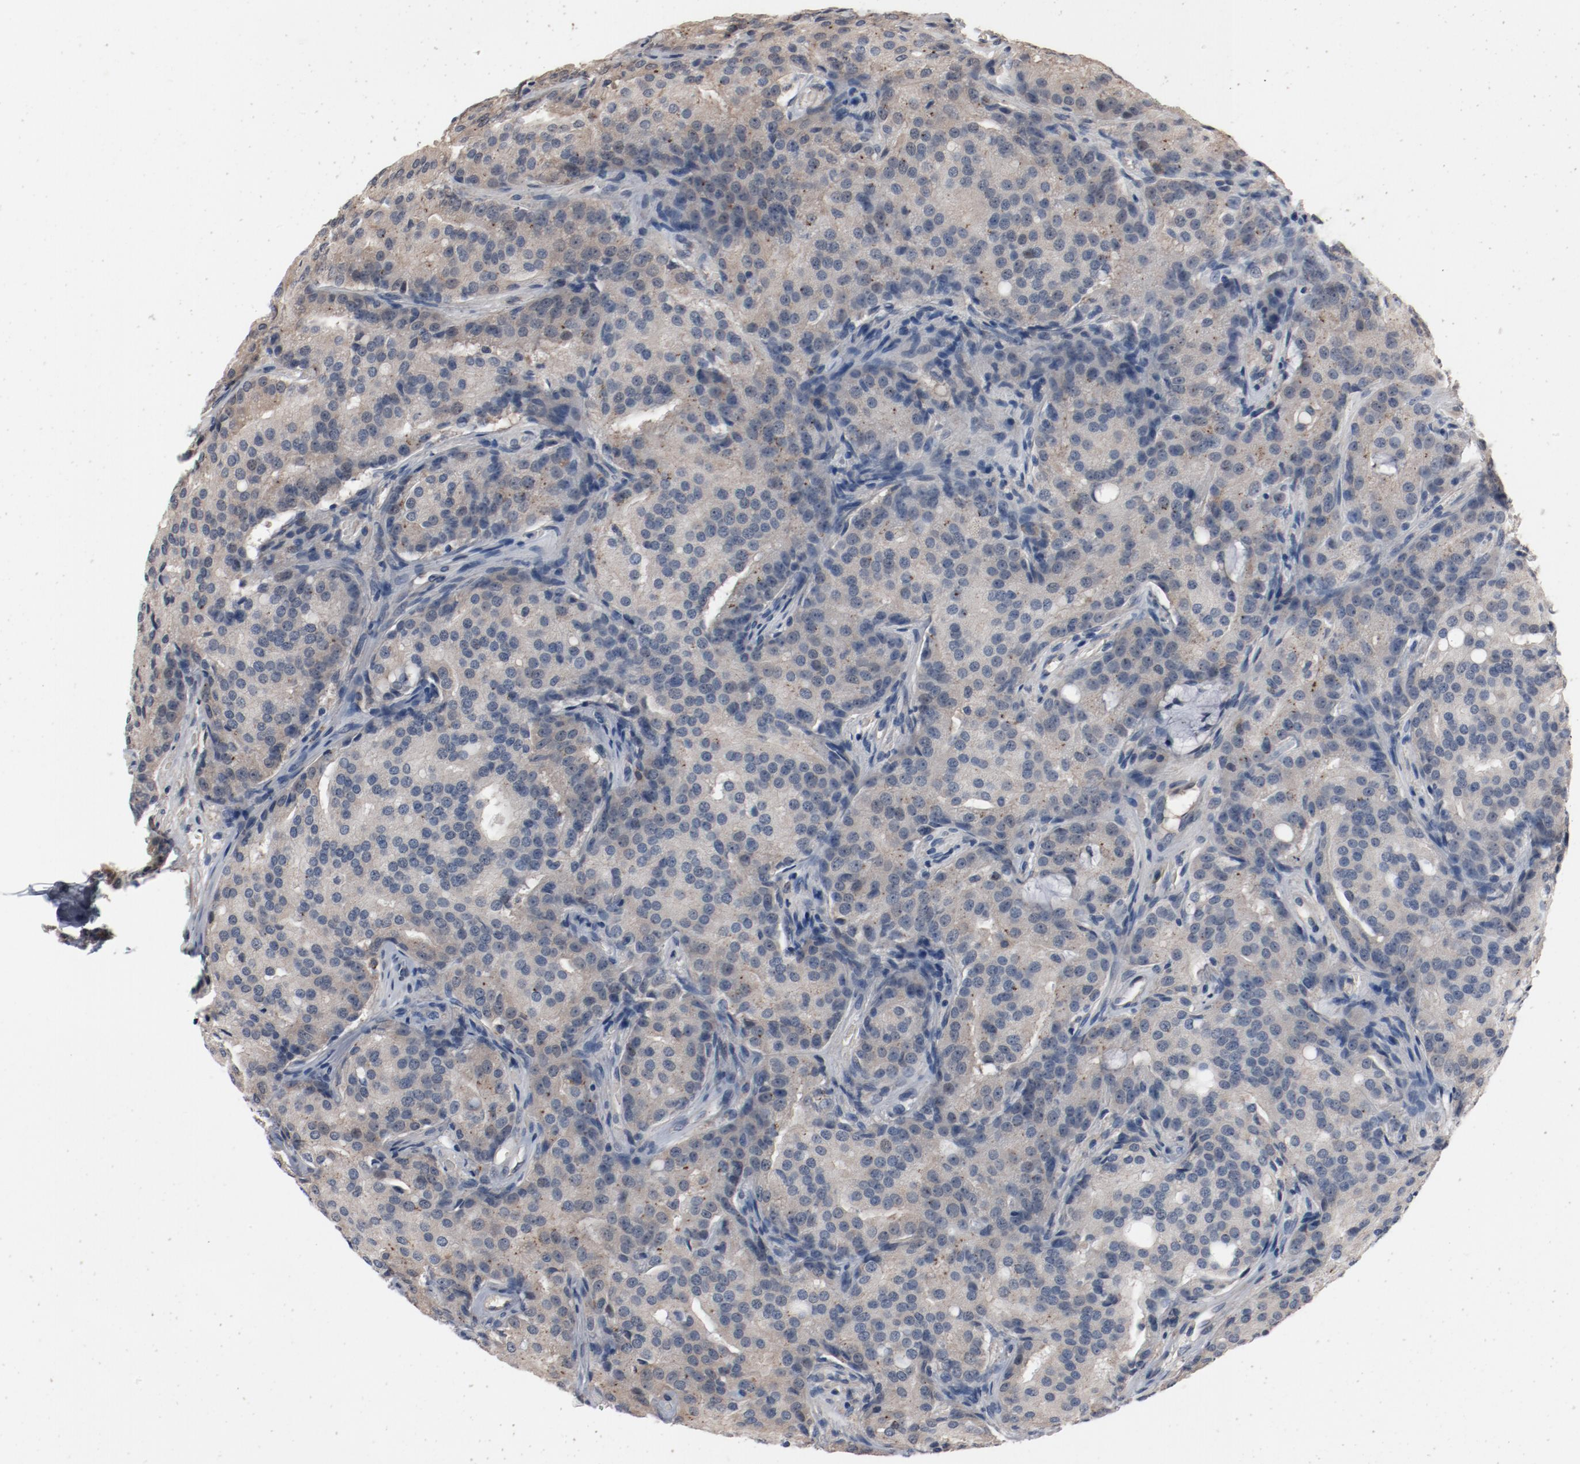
{"staining": {"intensity": "weak", "quantity": ">75%", "location": "cytoplasmic/membranous"}, "tissue": "prostate cancer", "cell_type": "Tumor cells", "image_type": "cancer", "snomed": [{"axis": "morphology", "description": "Adenocarcinoma, High grade"}, {"axis": "topography", "description": "Prostate"}], "caption": "Brown immunohistochemical staining in prostate cancer (high-grade adenocarcinoma) displays weak cytoplasmic/membranous staining in about >75% of tumor cells.", "gene": "DNAL4", "patient": {"sex": "male", "age": 72}}